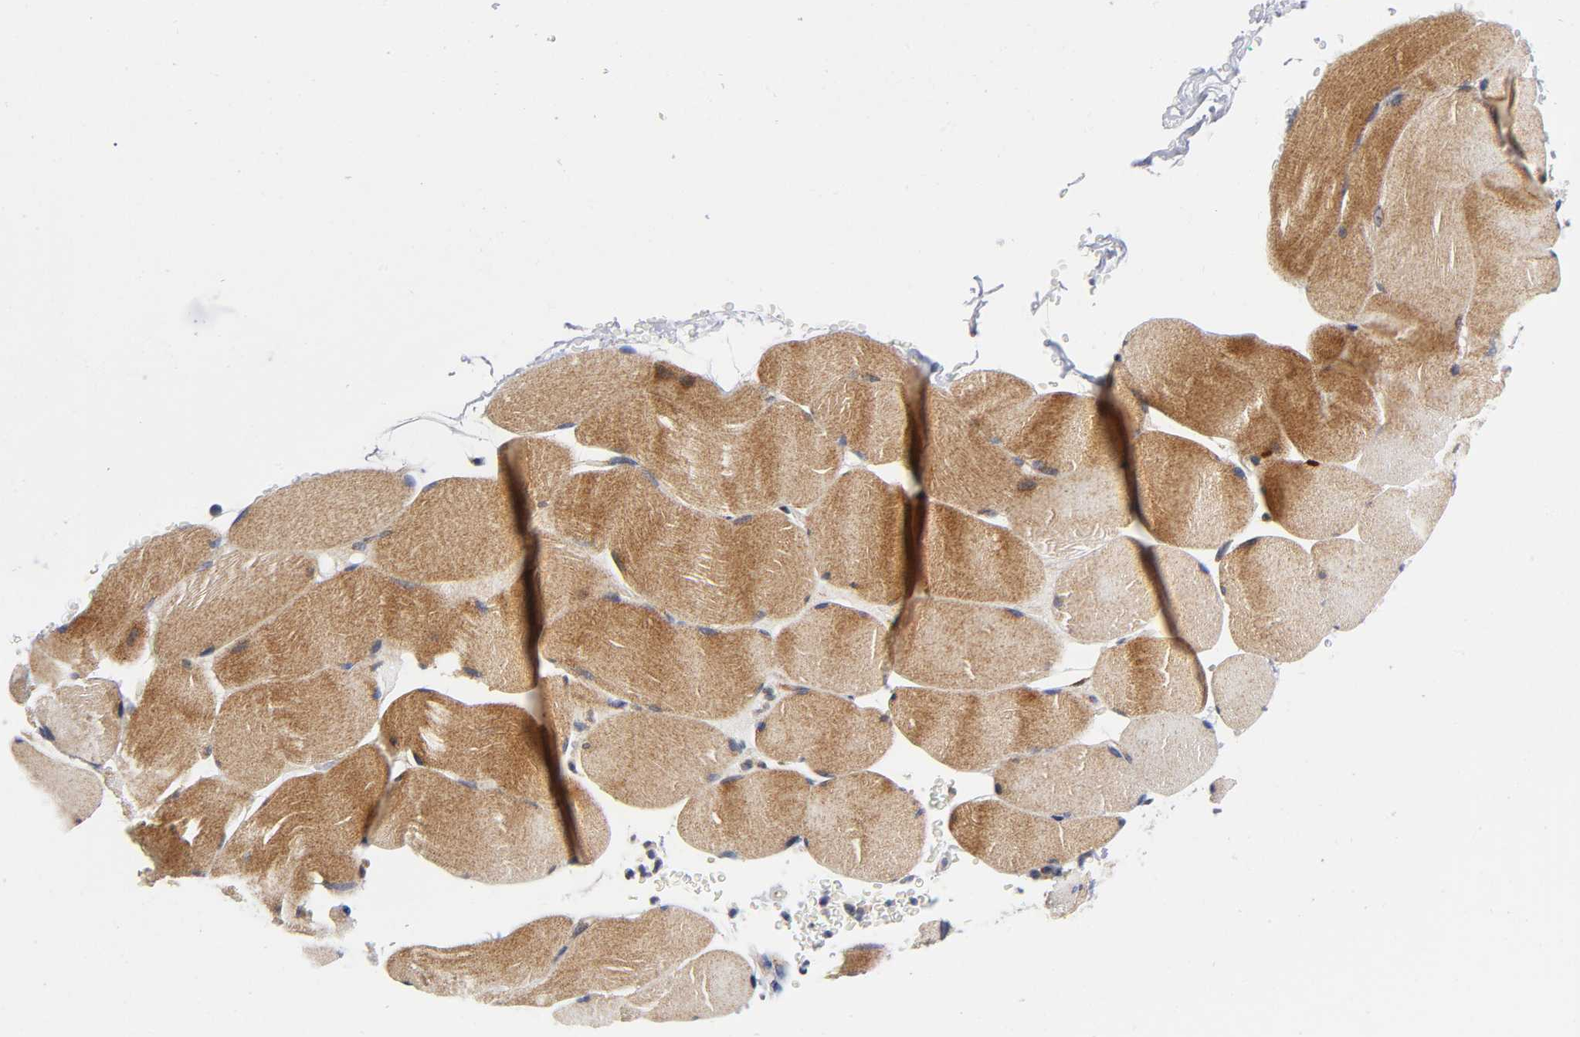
{"staining": {"intensity": "moderate", "quantity": ">75%", "location": "cytoplasmic/membranous"}, "tissue": "skeletal muscle", "cell_type": "Myocytes", "image_type": "normal", "snomed": [{"axis": "morphology", "description": "Normal tissue, NOS"}, {"axis": "topography", "description": "Skeletal muscle"}], "caption": "Immunohistochemistry image of normal skeletal muscle stained for a protein (brown), which demonstrates medium levels of moderate cytoplasmic/membranous expression in about >75% of myocytes.", "gene": "EIF5", "patient": {"sex": "male", "age": 62}}